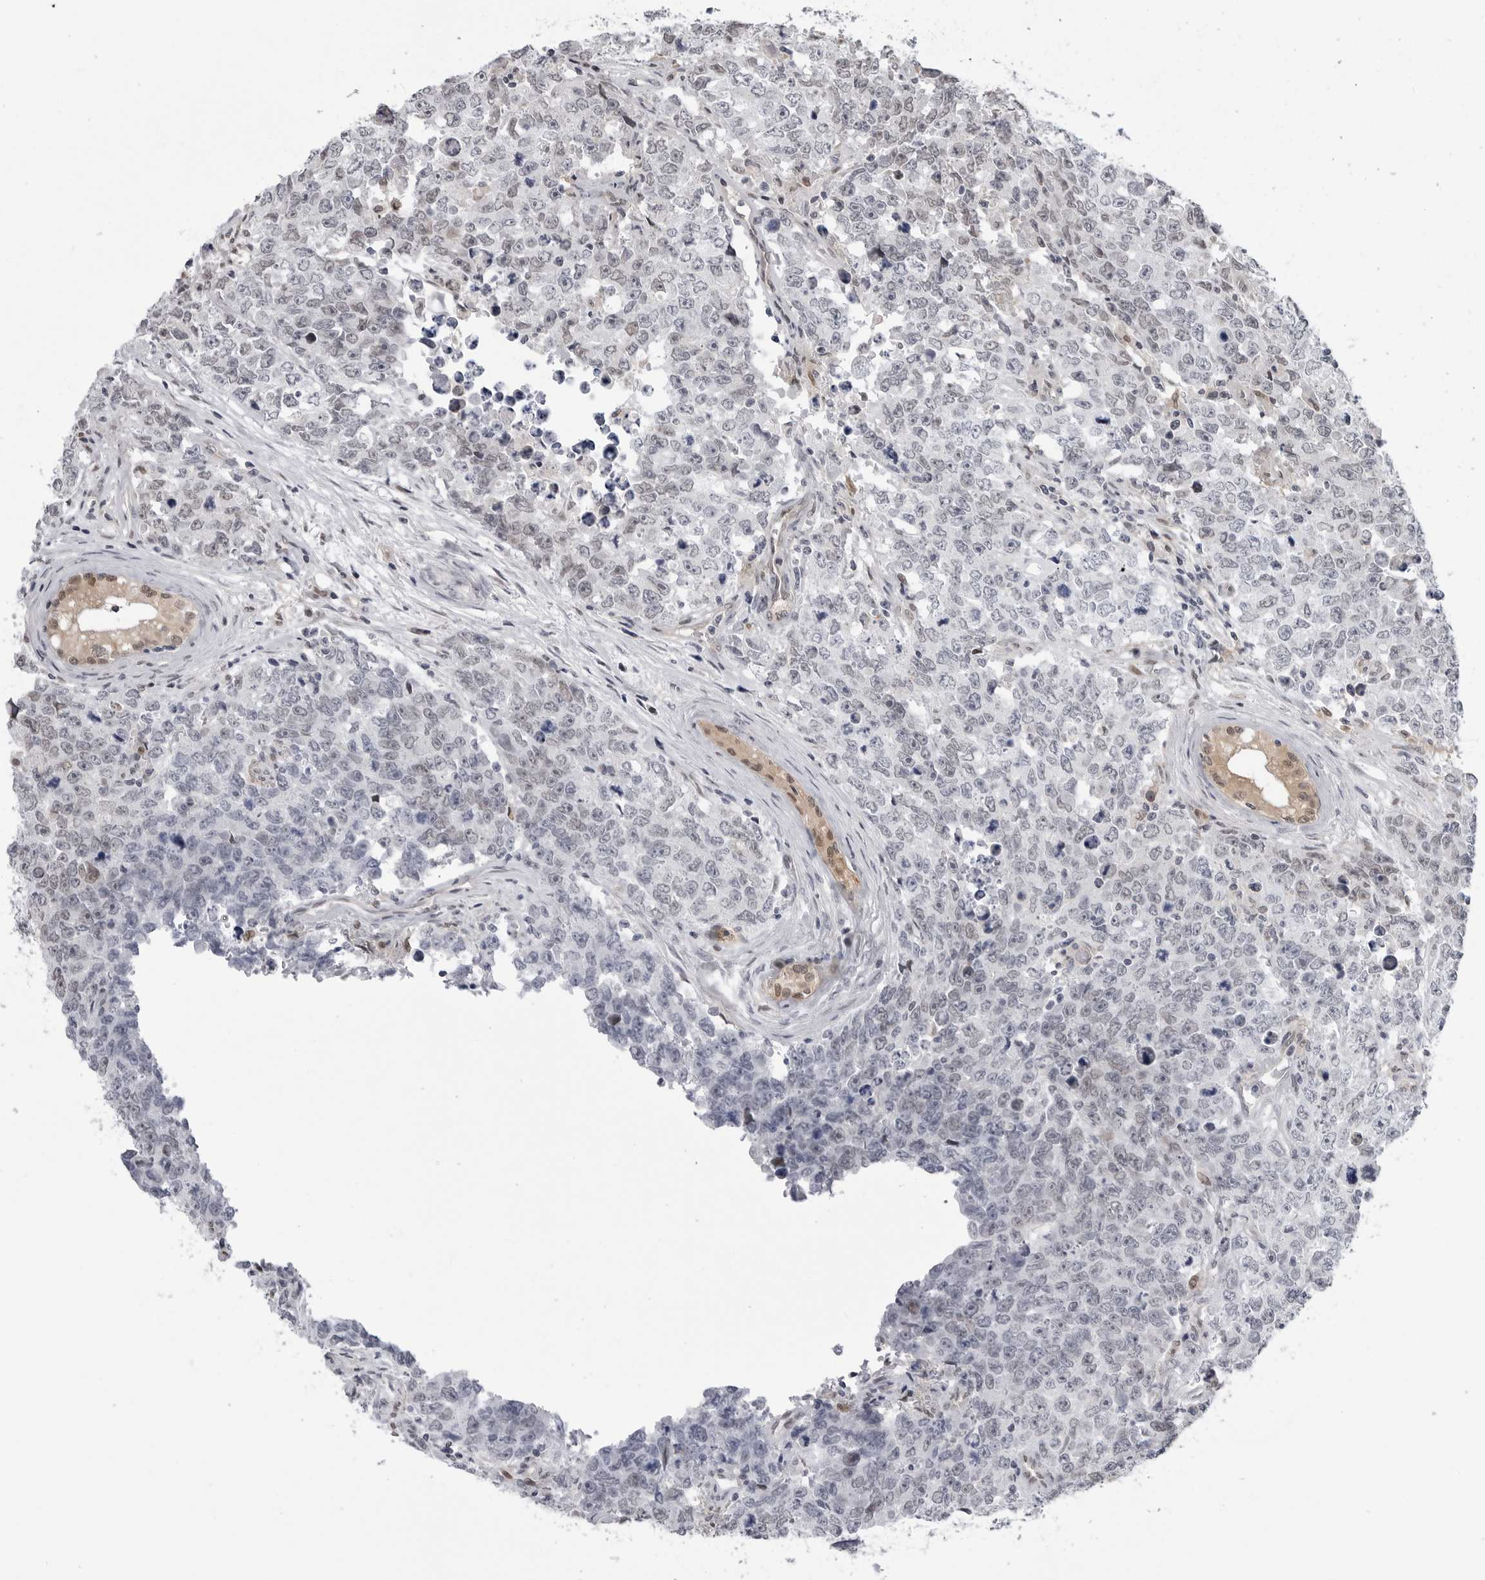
{"staining": {"intensity": "negative", "quantity": "none", "location": "none"}, "tissue": "testis cancer", "cell_type": "Tumor cells", "image_type": "cancer", "snomed": [{"axis": "morphology", "description": "Carcinoma, Embryonal, NOS"}, {"axis": "topography", "description": "Testis"}], "caption": "IHC micrograph of neoplastic tissue: testis embryonal carcinoma stained with DAB reveals no significant protein staining in tumor cells.", "gene": "PNPO", "patient": {"sex": "male", "age": 28}}